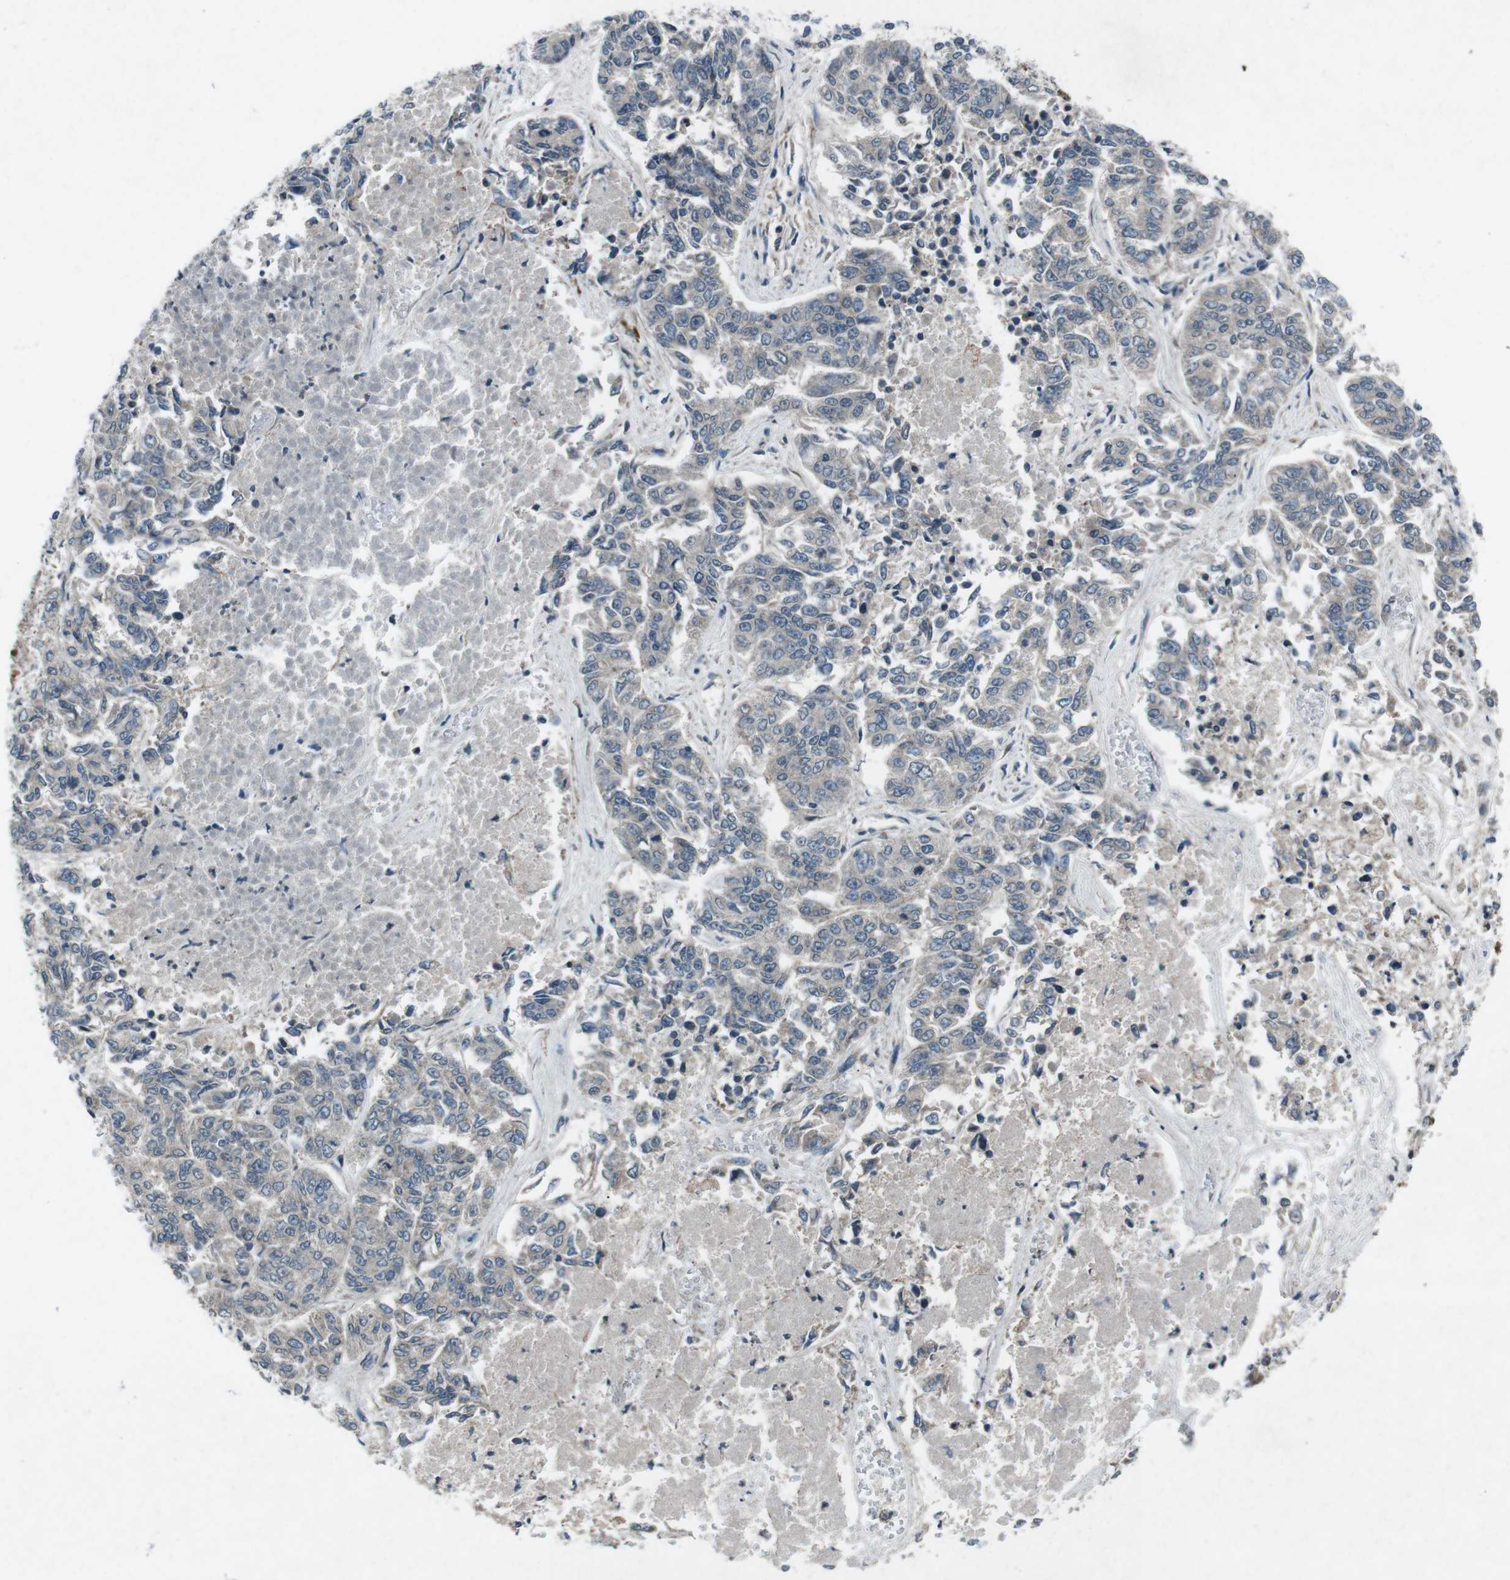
{"staining": {"intensity": "weak", "quantity": "<25%", "location": "cytoplasmic/membranous"}, "tissue": "lung cancer", "cell_type": "Tumor cells", "image_type": "cancer", "snomed": [{"axis": "morphology", "description": "Adenocarcinoma, NOS"}, {"axis": "topography", "description": "Lung"}], "caption": "This is an IHC micrograph of lung cancer (adenocarcinoma). There is no positivity in tumor cells.", "gene": "CDK16", "patient": {"sex": "male", "age": 84}}